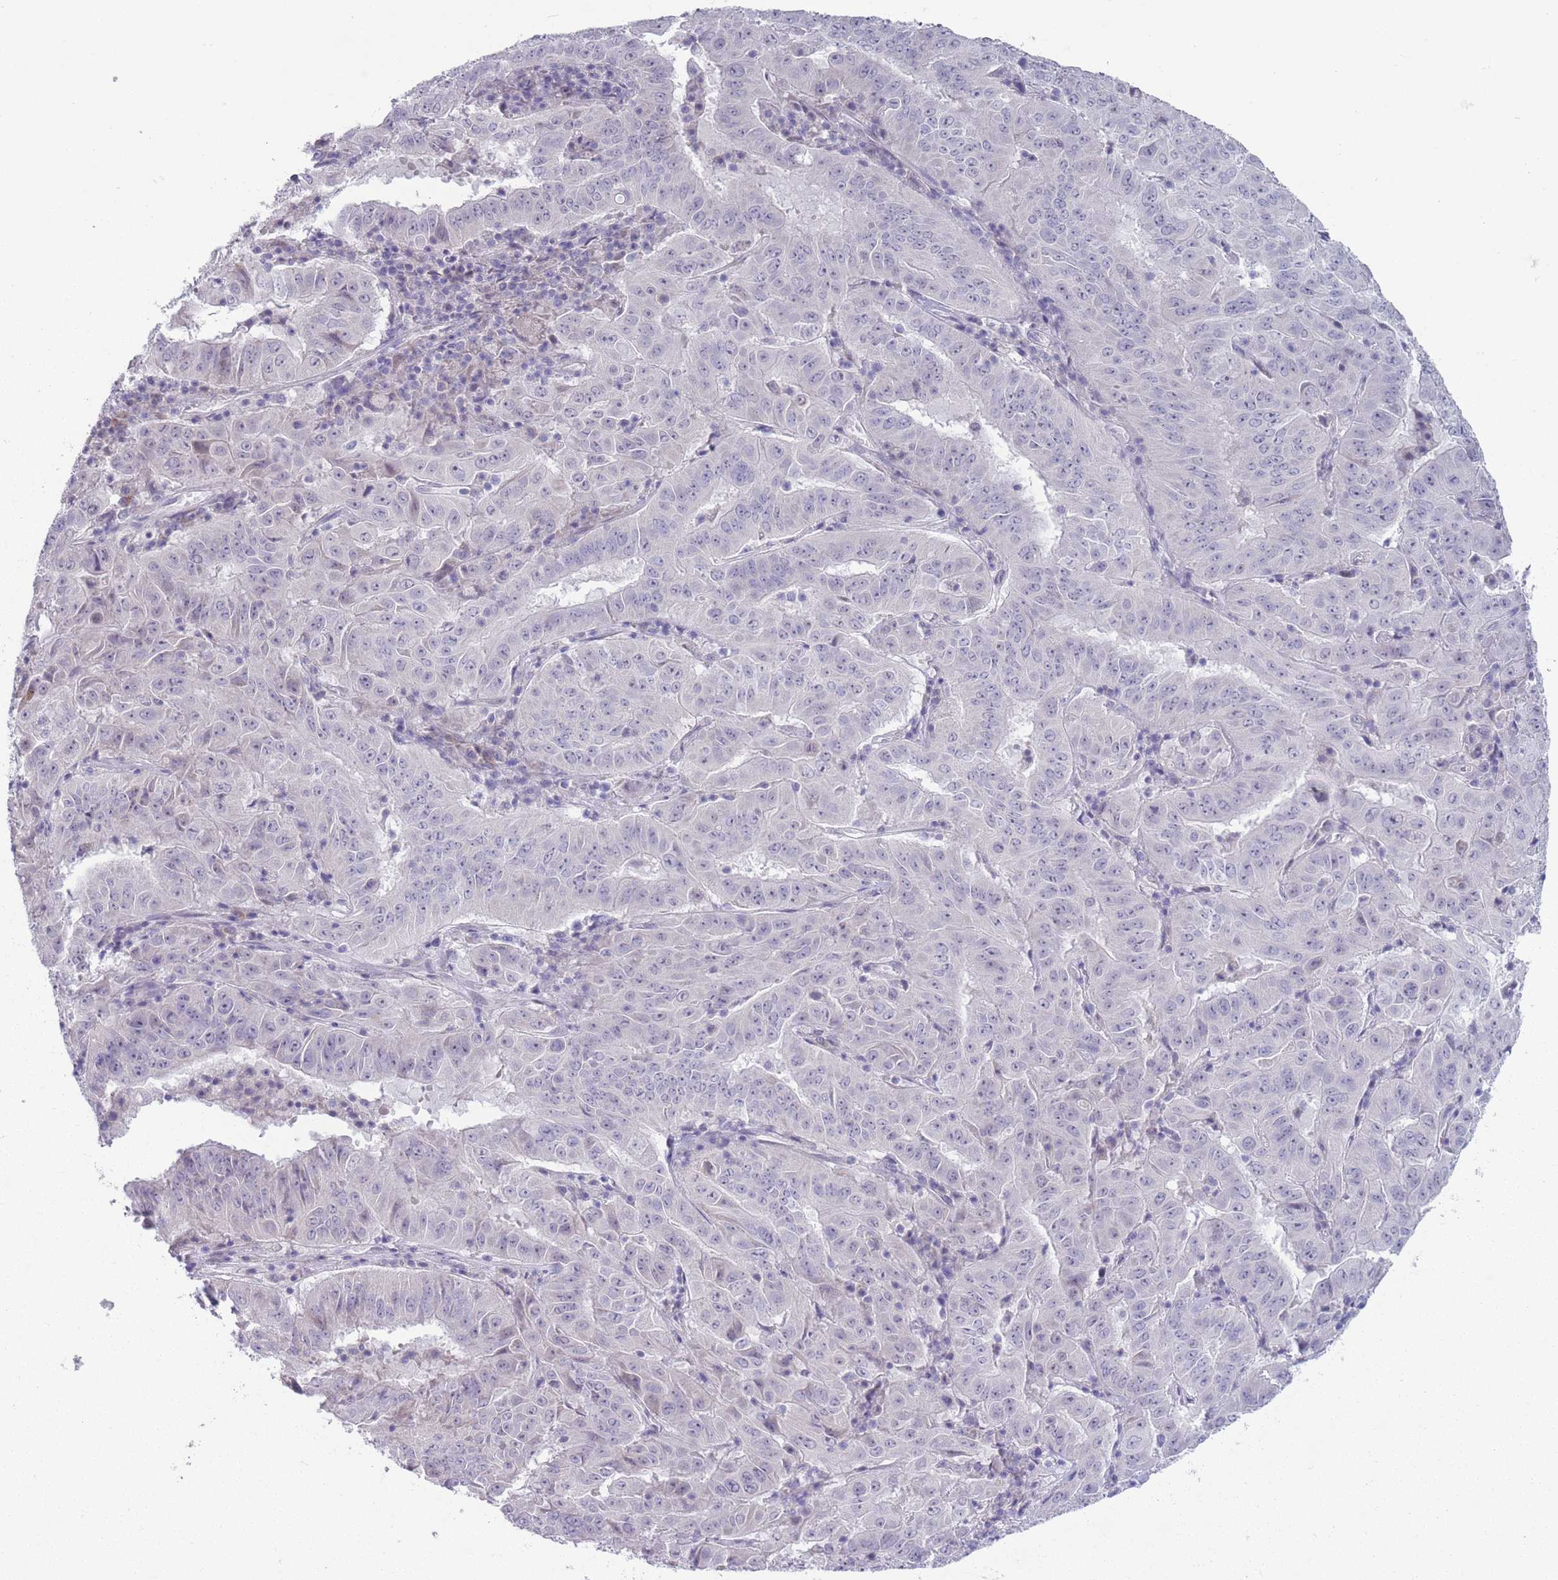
{"staining": {"intensity": "negative", "quantity": "none", "location": "none"}, "tissue": "pancreatic cancer", "cell_type": "Tumor cells", "image_type": "cancer", "snomed": [{"axis": "morphology", "description": "Adenocarcinoma, NOS"}, {"axis": "topography", "description": "Pancreas"}], "caption": "Immunohistochemistry (IHC) micrograph of pancreatic adenocarcinoma stained for a protein (brown), which demonstrates no expression in tumor cells.", "gene": "PAIP2B", "patient": {"sex": "male", "age": 63}}